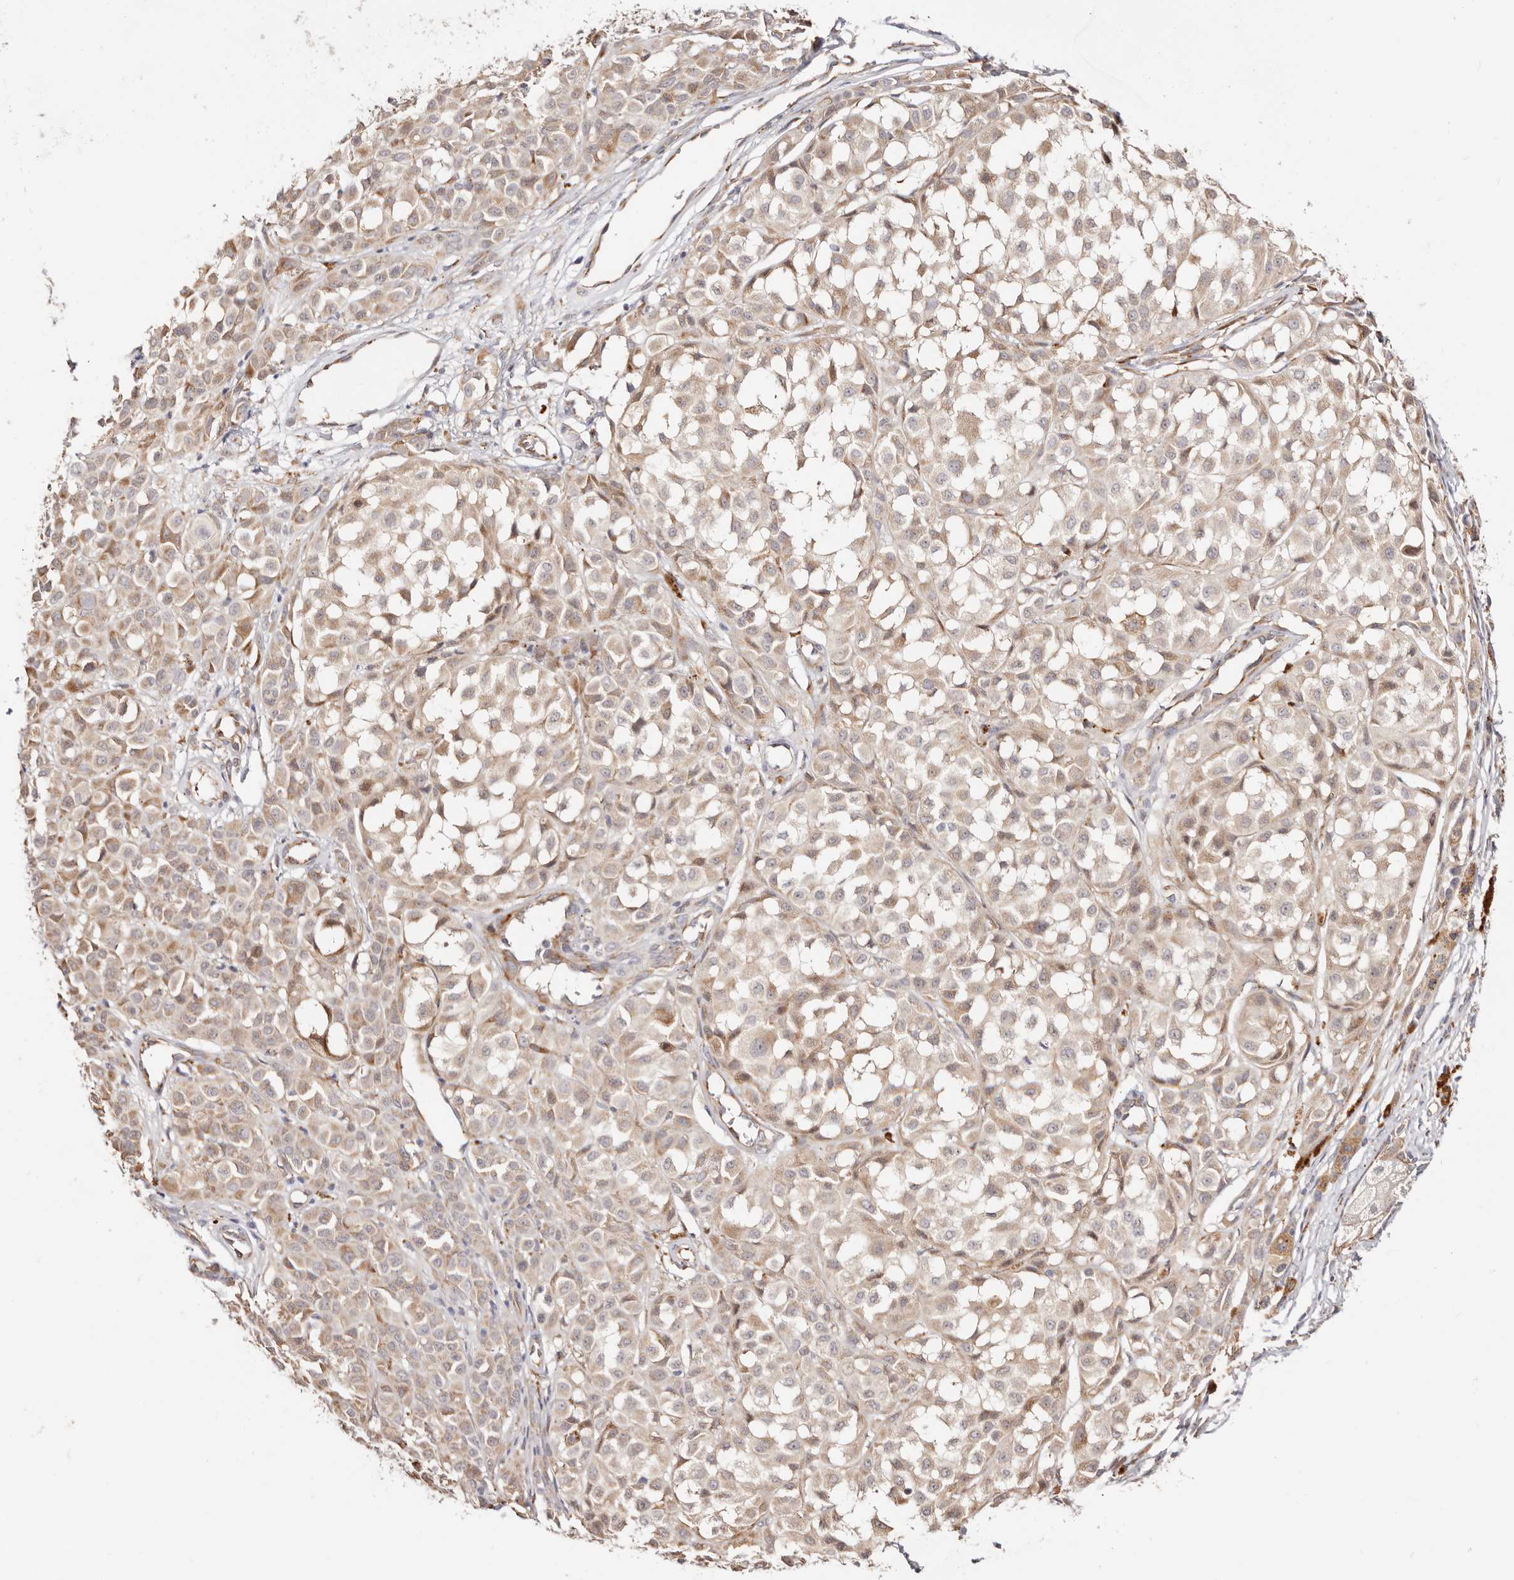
{"staining": {"intensity": "weak", "quantity": "25%-75%", "location": "cytoplasmic/membranous"}, "tissue": "melanoma", "cell_type": "Tumor cells", "image_type": "cancer", "snomed": [{"axis": "morphology", "description": "Malignant melanoma, NOS"}, {"axis": "topography", "description": "Skin of leg"}], "caption": "Malignant melanoma stained with a protein marker exhibits weak staining in tumor cells.", "gene": "BCL2L15", "patient": {"sex": "female", "age": 72}}